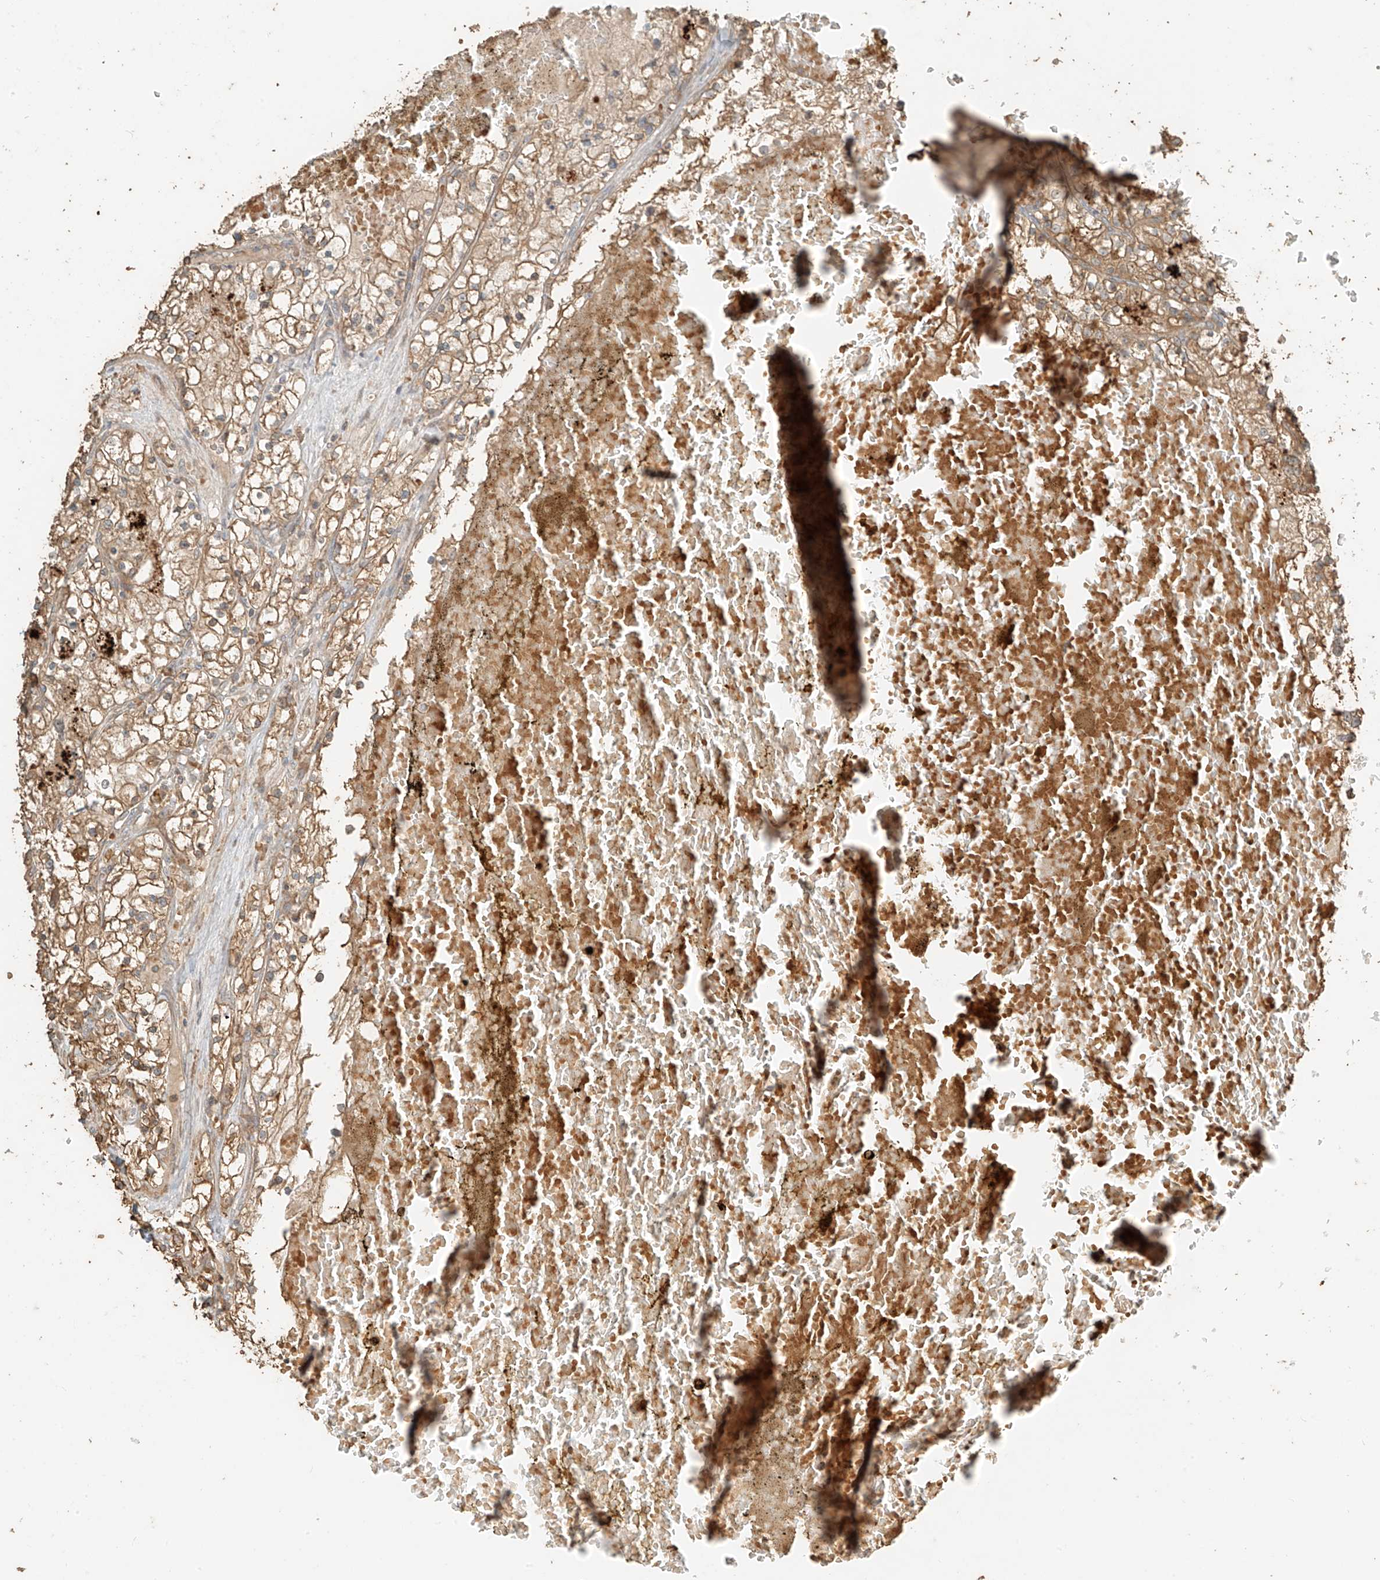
{"staining": {"intensity": "moderate", "quantity": ">75%", "location": "cytoplasmic/membranous"}, "tissue": "renal cancer", "cell_type": "Tumor cells", "image_type": "cancer", "snomed": [{"axis": "morphology", "description": "Normal tissue, NOS"}, {"axis": "morphology", "description": "Adenocarcinoma, NOS"}, {"axis": "topography", "description": "Kidney"}], "caption": "Moderate cytoplasmic/membranous staining is present in about >75% of tumor cells in renal adenocarcinoma.", "gene": "RFTN2", "patient": {"sex": "male", "age": 68}}